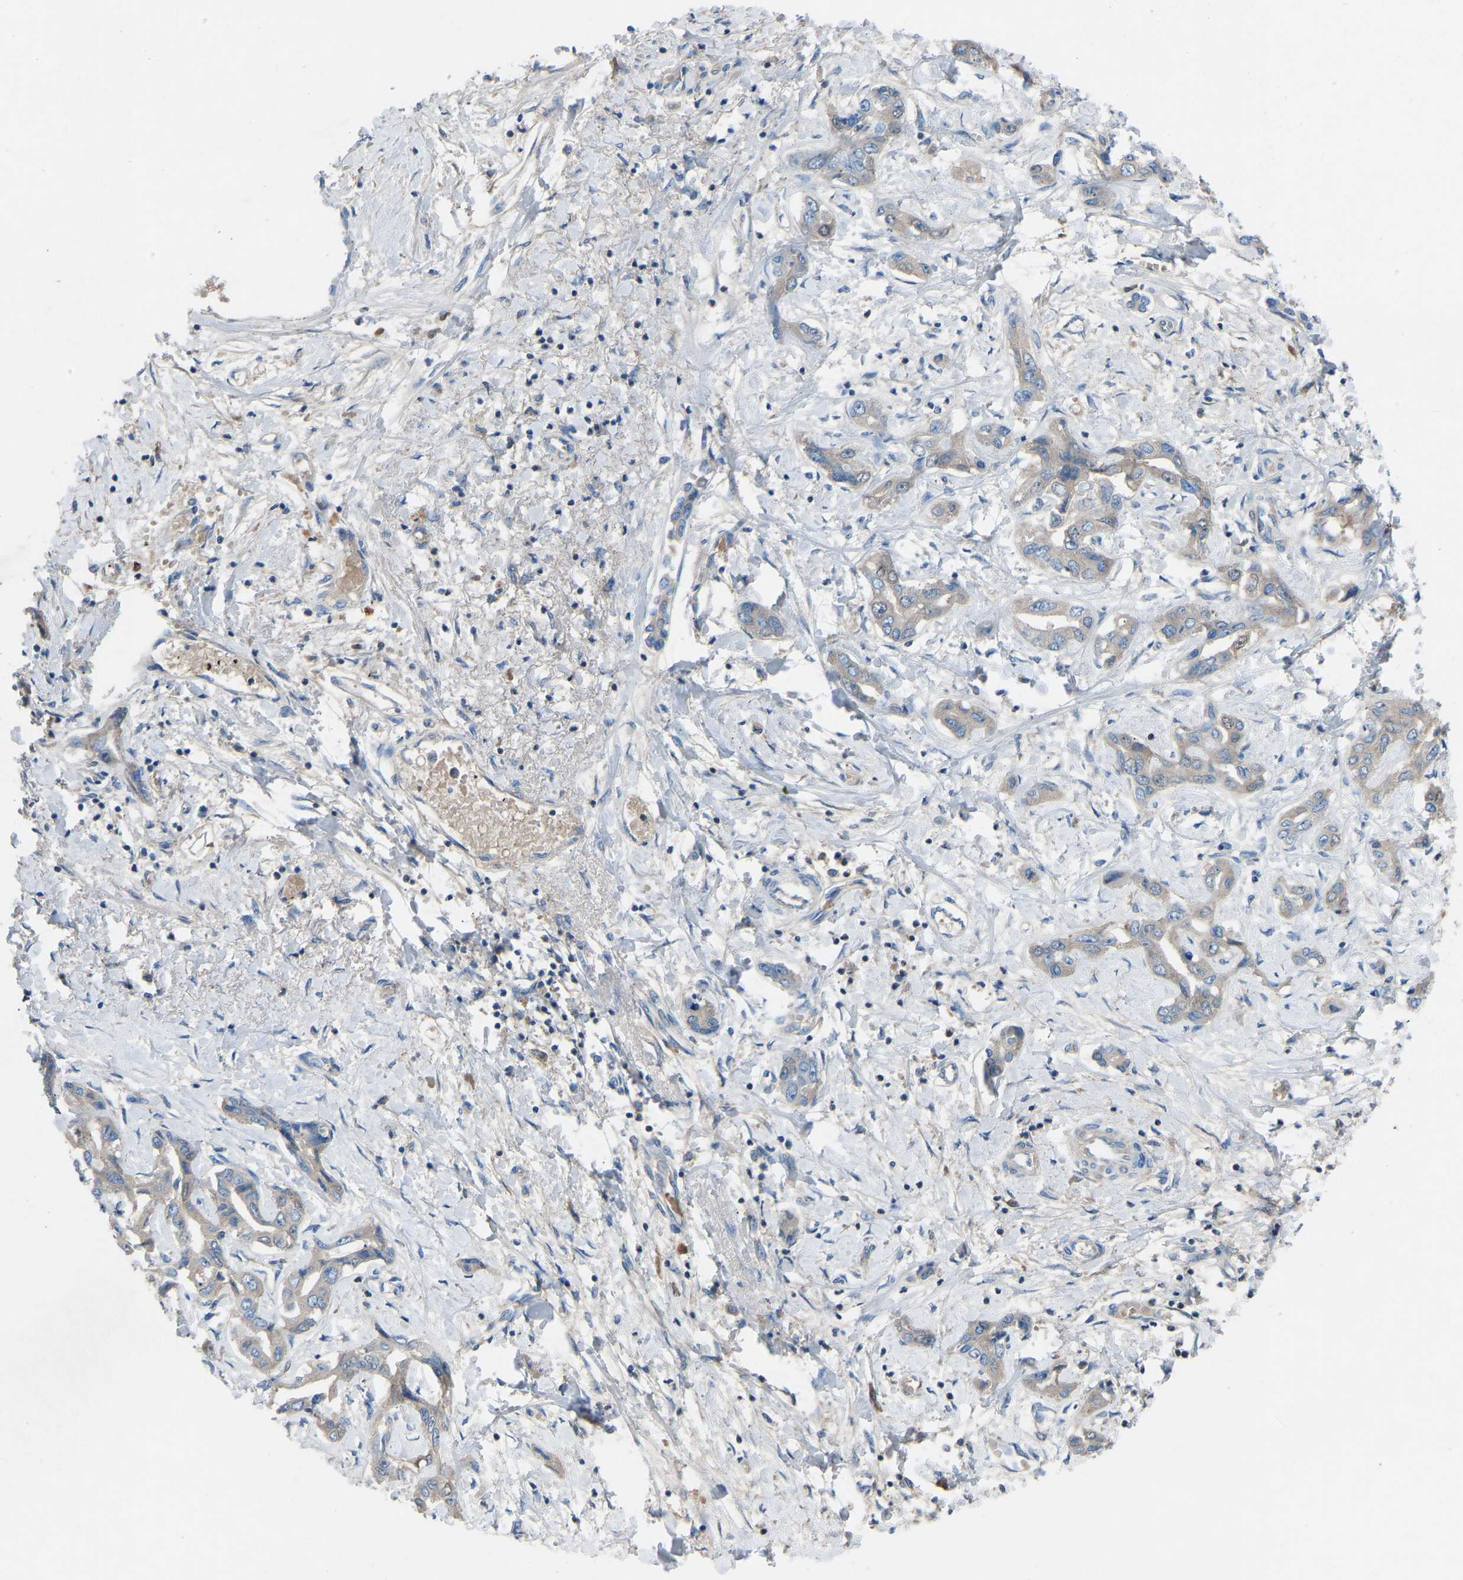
{"staining": {"intensity": "weak", "quantity": "<25%", "location": "cytoplasmic/membranous"}, "tissue": "liver cancer", "cell_type": "Tumor cells", "image_type": "cancer", "snomed": [{"axis": "morphology", "description": "Cholangiocarcinoma"}, {"axis": "topography", "description": "Liver"}], "caption": "DAB immunohistochemical staining of liver cholangiocarcinoma reveals no significant positivity in tumor cells.", "gene": "GRK6", "patient": {"sex": "male", "age": 59}}